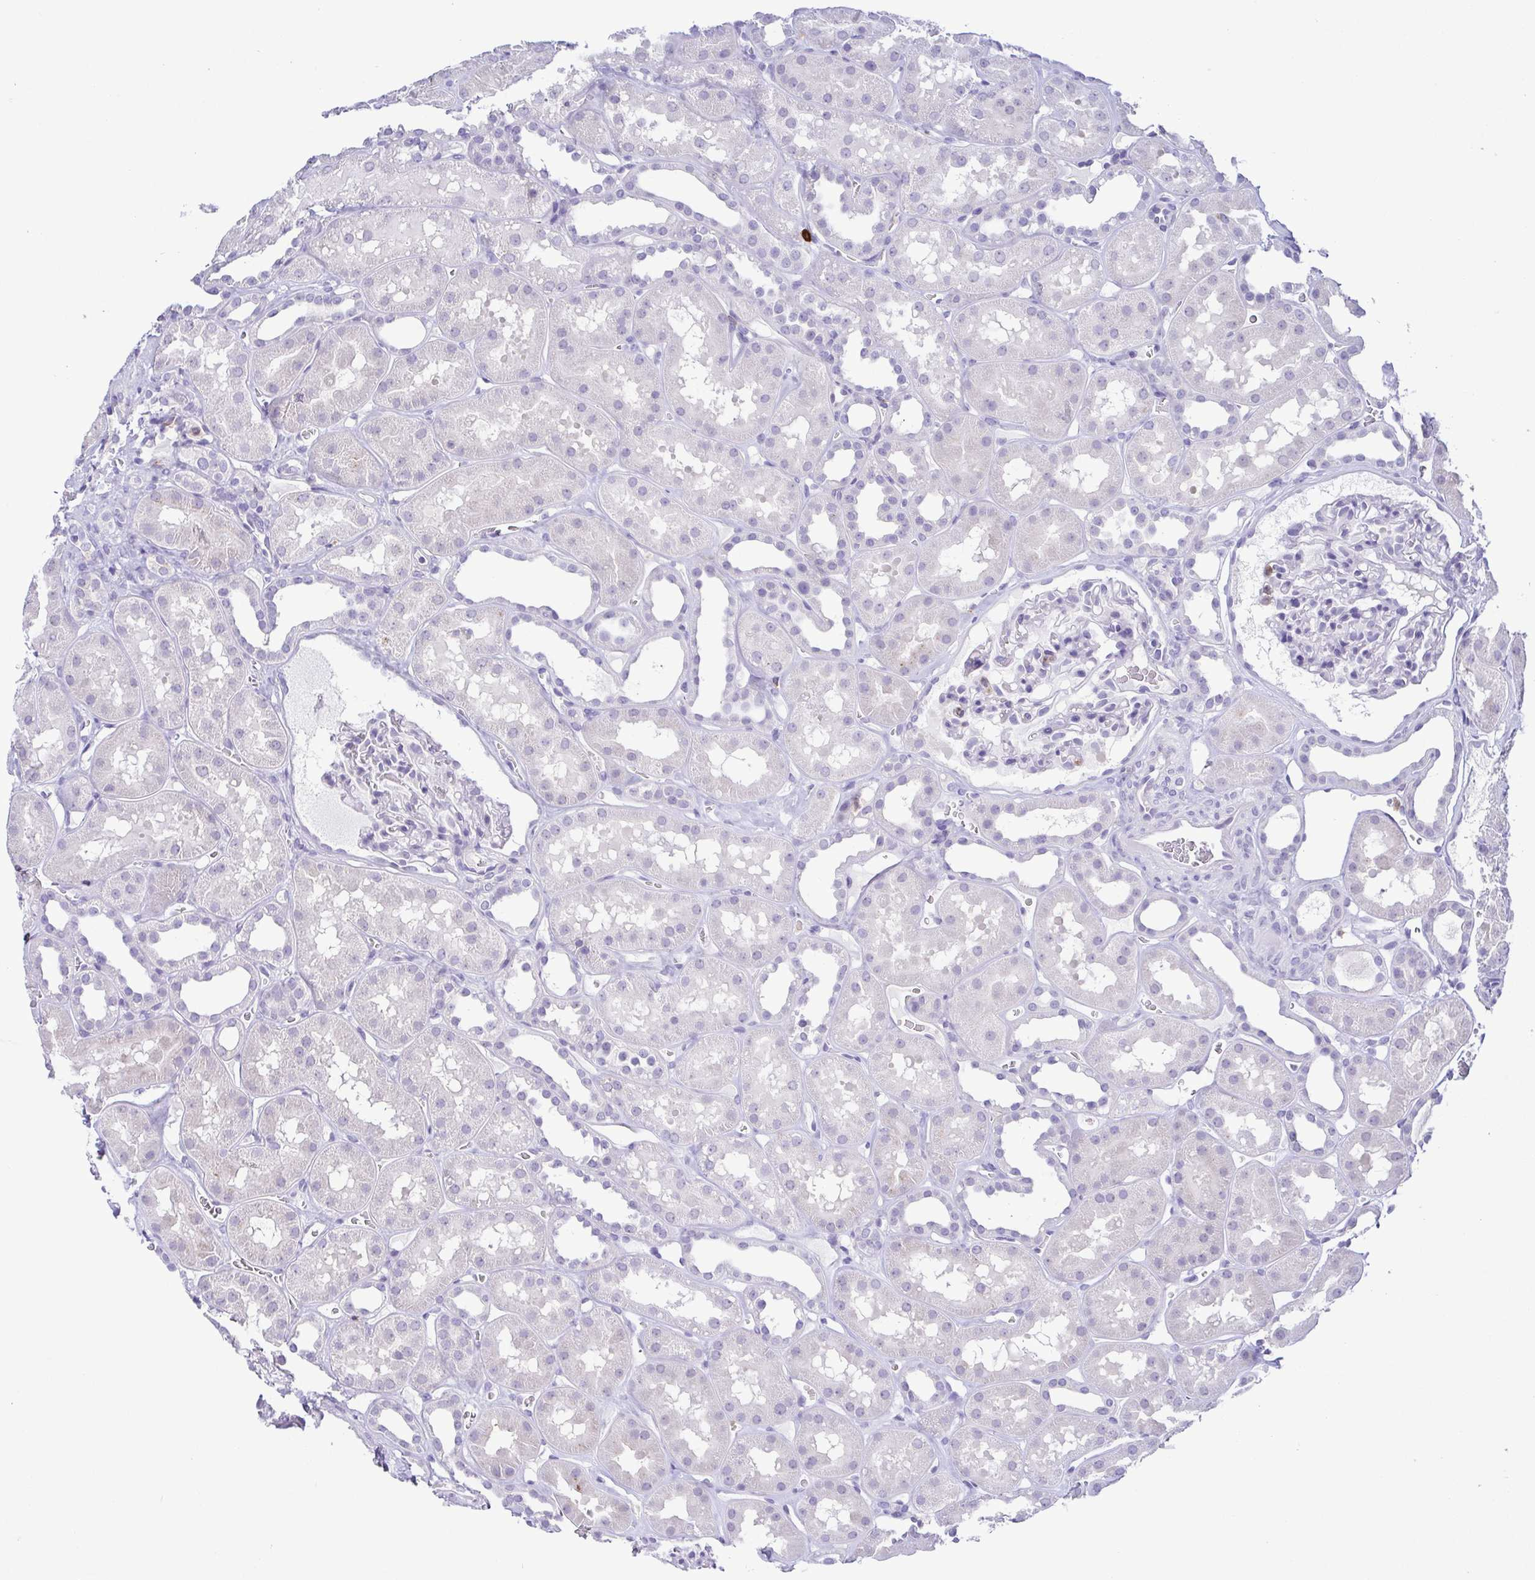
{"staining": {"intensity": "negative", "quantity": "none", "location": "none"}, "tissue": "kidney", "cell_type": "Cells in glomeruli", "image_type": "normal", "snomed": [{"axis": "morphology", "description": "Normal tissue, NOS"}, {"axis": "topography", "description": "Kidney"}], "caption": "Immunohistochemistry (IHC) of normal human kidney exhibits no positivity in cells in glomeruli. Brightfield microscopy of immunohistochemistry stained with DAB (3,3'-diaminobenzidine) (brown) and hematoxylin (blue), captured at high magnification.", "gene": "PGLYRP1", "patient": {"sex": "female", "age": 41}}